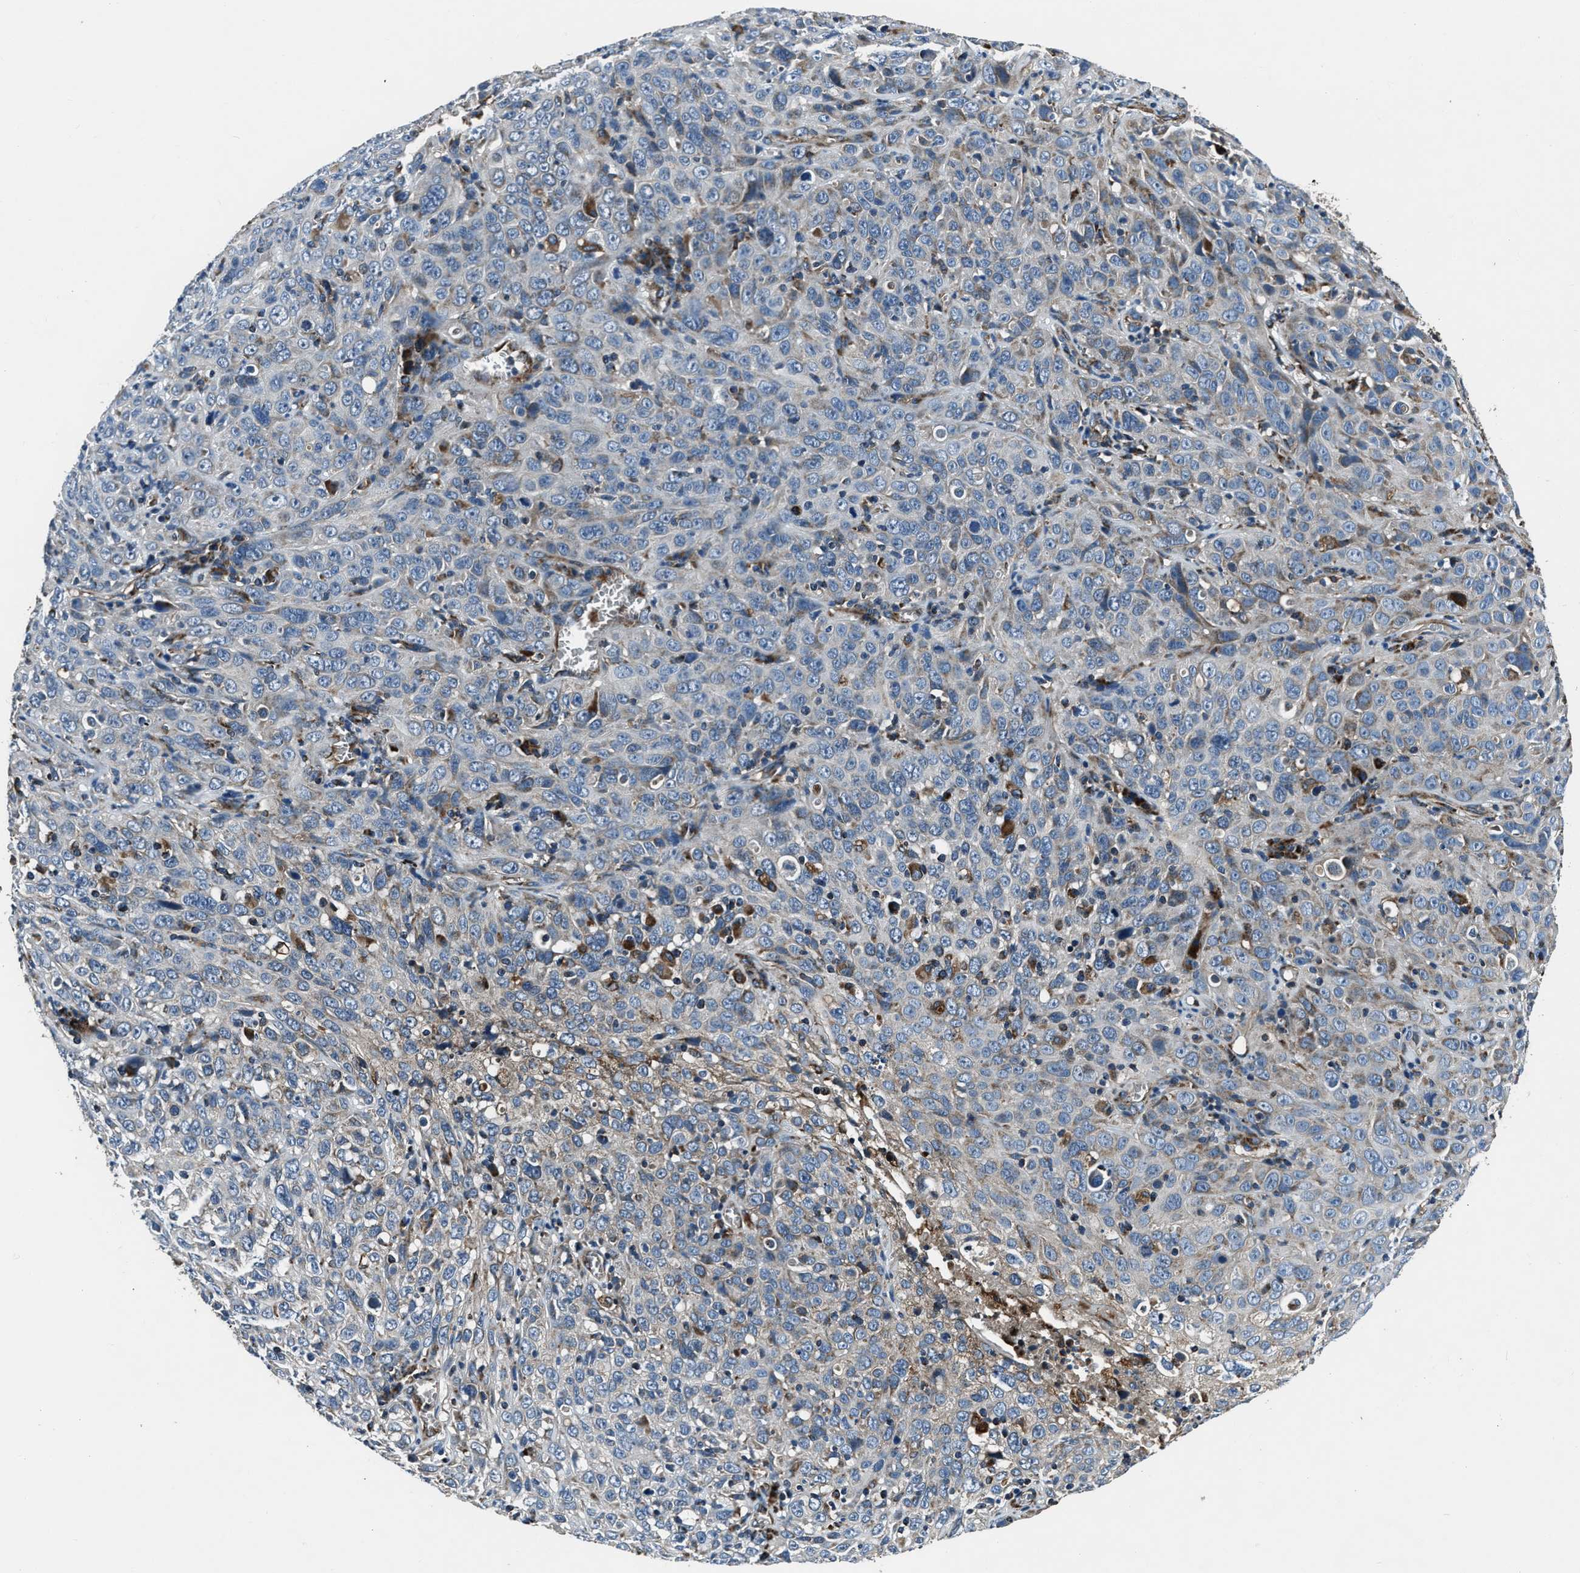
{"staining": {"intensity": "negative", "quantity": "none", "location": "none"}, "tissue": "cervical cancer", "cell_type": "Tumor cells", "image_type": "cancer", "snomed": [{"axis": "morphology", "description": "Squamous cell carcinoma, NOS"}, {"axis": "topography", "description": "Cervix"}], "caption": "Immunohistochemical staining of human squamous cell carcinoma (cervical) exhibits no significant staining in tumor cells.", "gene": "OGDH", "patient": {"sex": "female", "age": 46}}